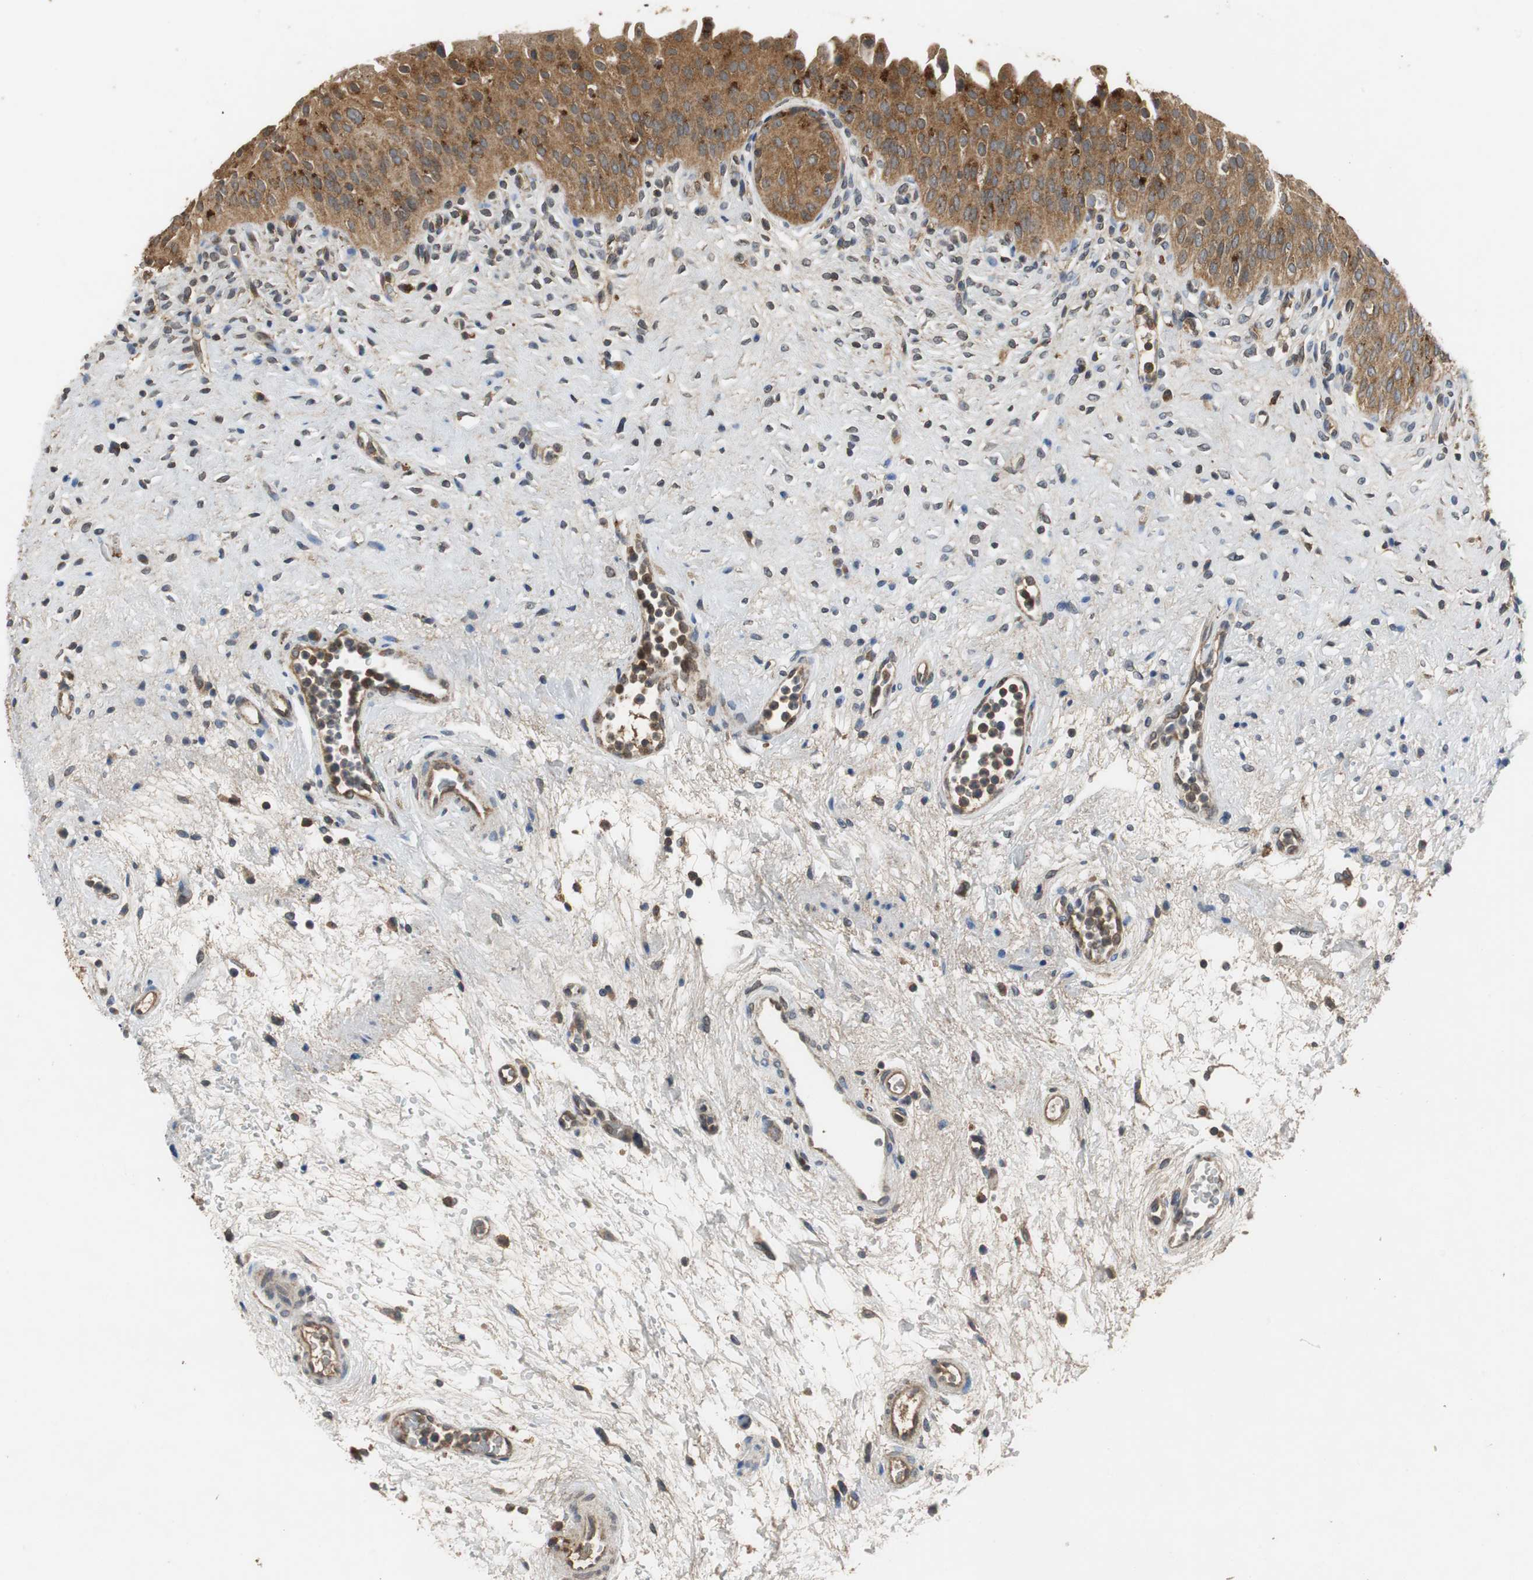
{"staining": {"intensity": "strong", "quantity": ">75%", "location": "cytoplasmic/membranous"}, "tissue": "urinary bladder", "cell_type": "Urothelial cells", "image_type": "normal", "snomed": [{"axis": "morphology", "description": "Normal tissue, NOS"}, {"axis": "morphology", "description": "Urothelial carcinoma, High grade"}, {"axis": "topography", "description": "Urinary bladder"}], "caption": "Urinary bladder stained with DAB (3,3'-diaminobenzidine) IHC shows high levels of strong cytoplasmic/membranous positivity in about >75% of urothelial cells.", "gene": "VBP1", "patient": {"sex": "male", "age": 46}}